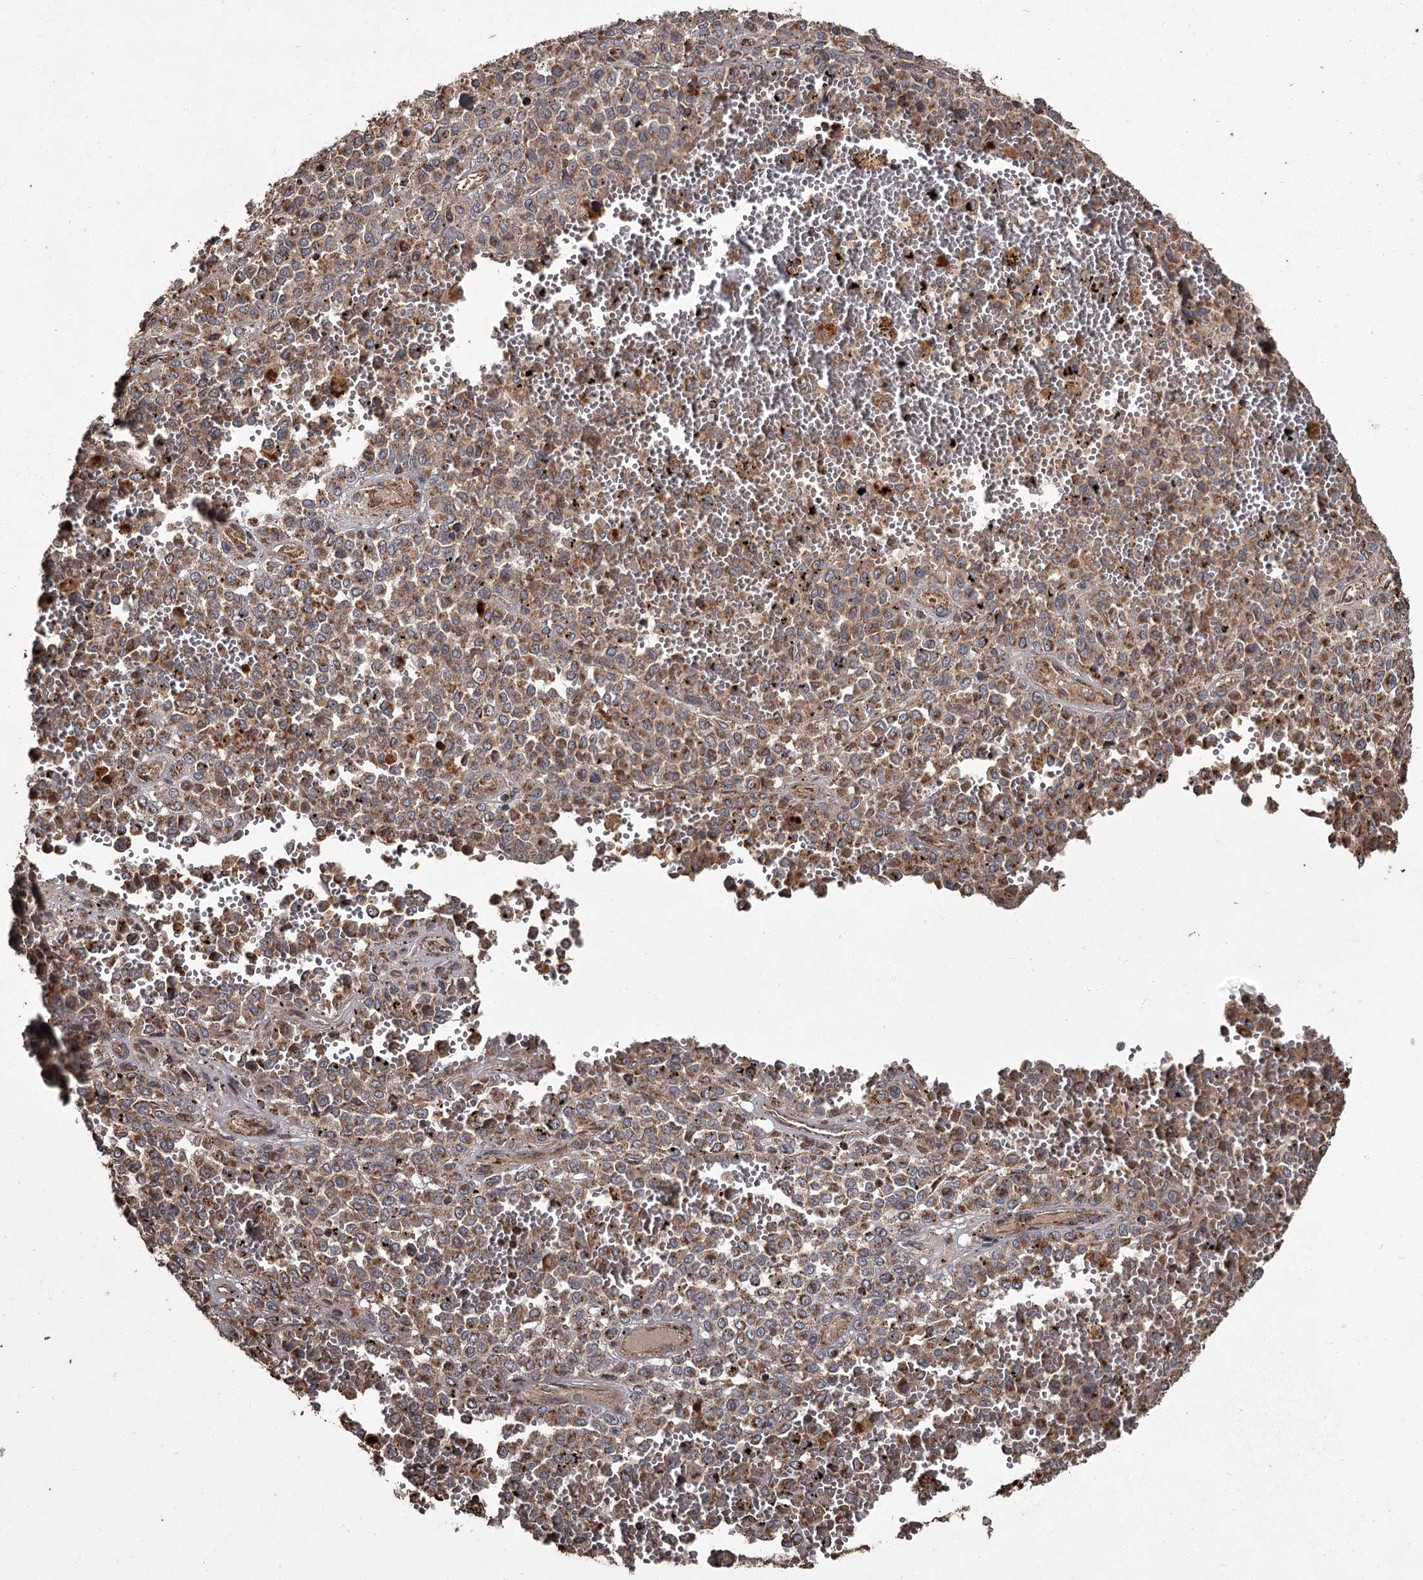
{"staining": {"intensity": "strong", "quantity": "25%-75%", "location": "cytoplasmic/membranous"}, "tissue": "melanoma", "cell_type": "Tumor cells", "image_type": "cancer", "snomed": [{"axis": "morphology", "description": "Malignant melanoma, Metastatic site"}, {"axis": "topography", "description": "Pancreas"}], "caption": "Immunohistochemistry micrograph of human malignant melanoma (metastatic site) stained for a protein (brown), which demonstrates high levels of strong cytoplasmic/membranous staining in about 25%-75% of tumor cells.", "gene": "THAP9", "patient": {"sex": "female", "age": 30}}